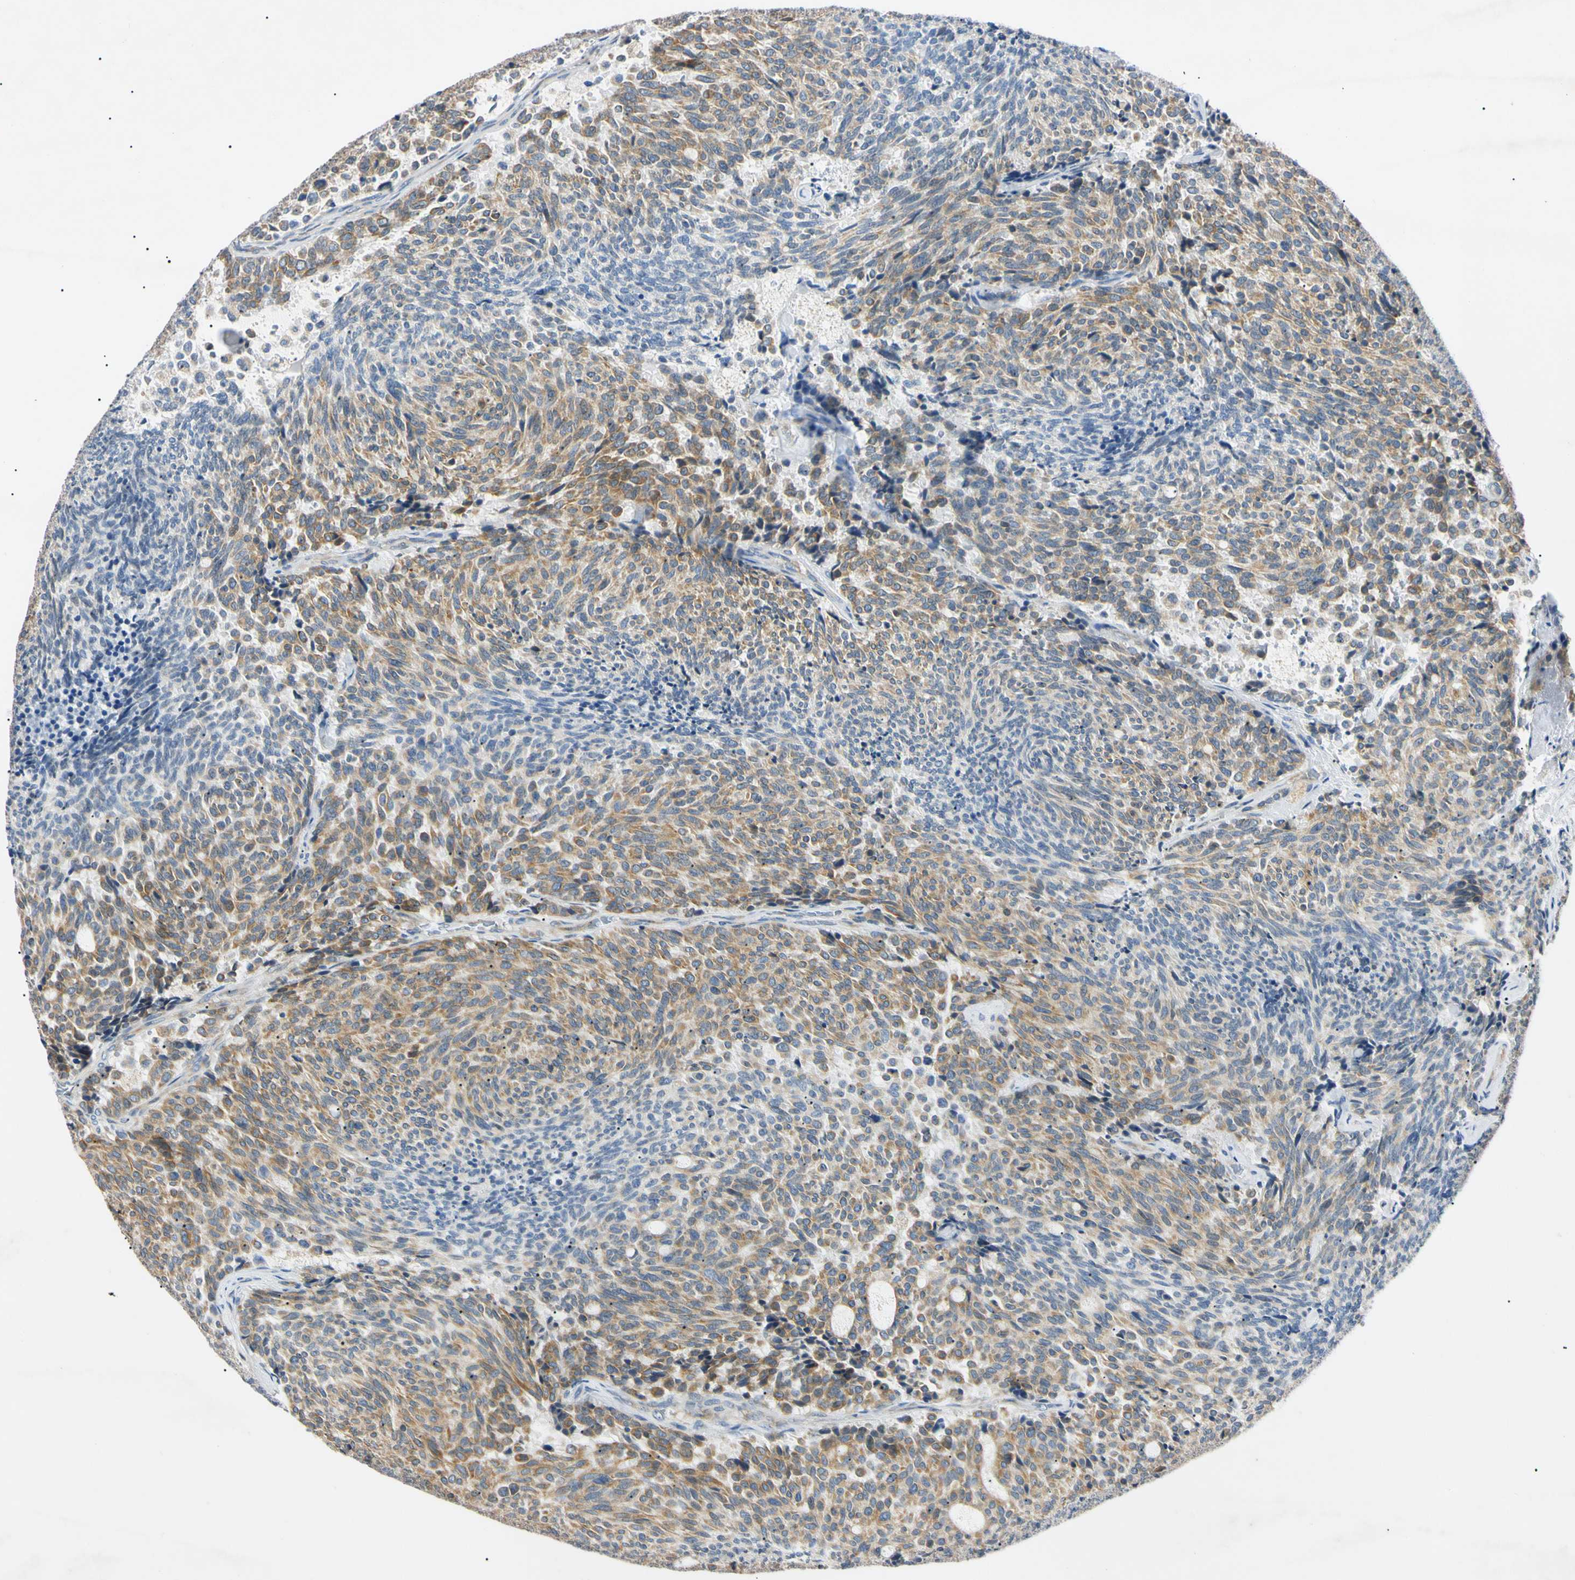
{"staining": {"intensity": "moderate", "quantity": ">75%", "location": "cytoplasmic/membranous"}, "tissue": "carcinoid", "cell_type": "Tumor cells", "image_type": "cancer", "snomed": [{"axis": "morphology", "description": "Carcinoid, malignant, NOS"}, {"axis": "topography", "description": "Pancreas"}], "caption": "Protein analysis of carcinoid tissue displays moderate cytoplasmic/membranous expression in approximately >75% of tumor cells.", "gene": "DNAJB12", "patient": {"sex": "female", "age": 54}}